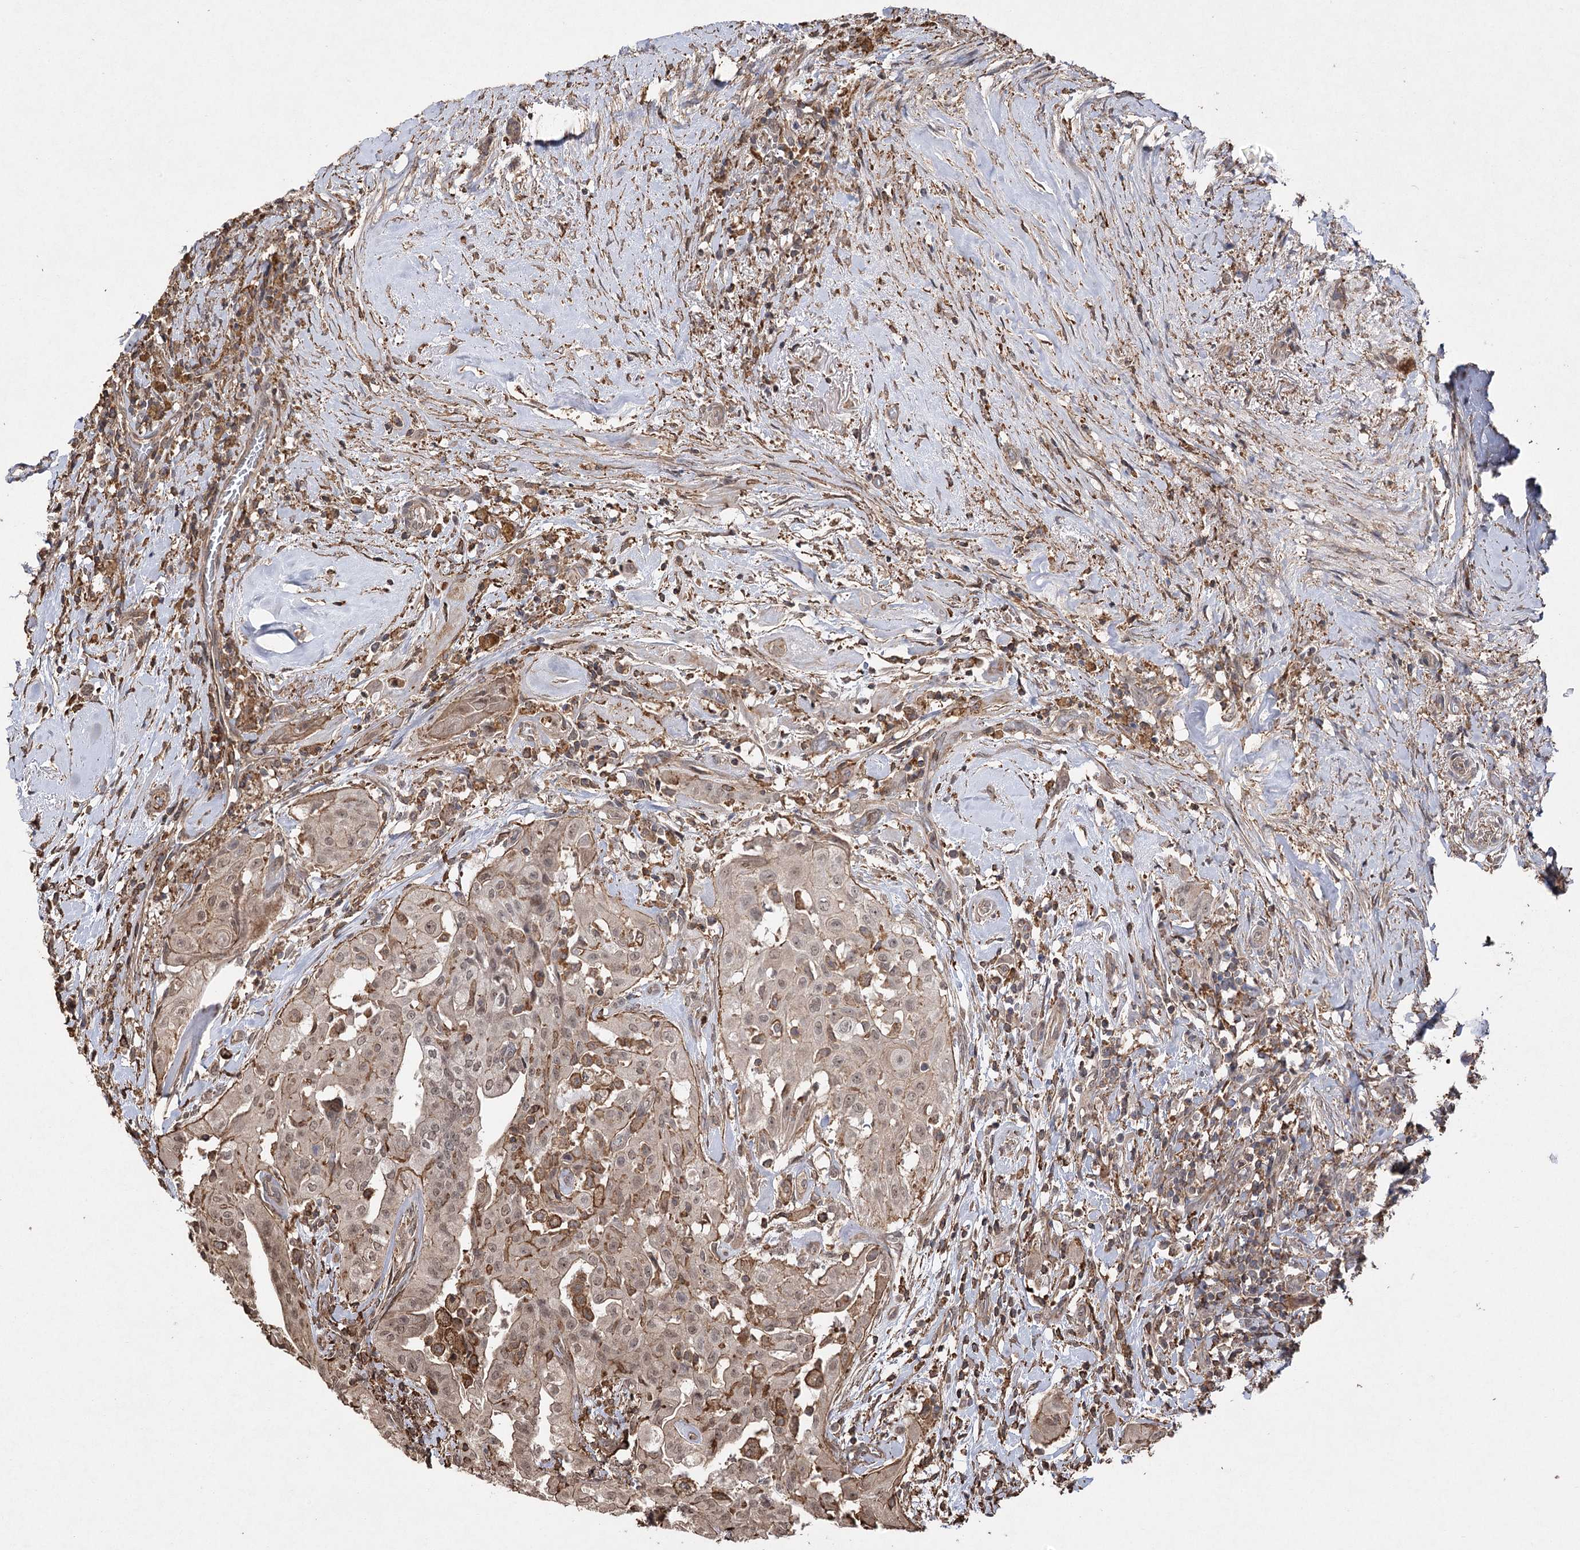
{"staining": {"intensity": "weak", "quantity": ">75%", "location": "cytoplasmic/membranous,nuclear"}, "tissue": "thyroid cancer", "cell_type": "Tumor cells", "image_type": "cancer", "snomed": [{"axis": "morphology", "description": "Papillary adenocarcinoma, NOS"}, {"axis": "topography", "description": "Thyroid gland"}], "caption": "This histopathology image demonstrates immunohistochemistry staining of human thyroid cancer, with low weak cytoplasmic/membranous and nuclear expression in about >75% of tumor cells.", "gene": "OBSL1", "patient": {"sex": "female", "age": 59}}